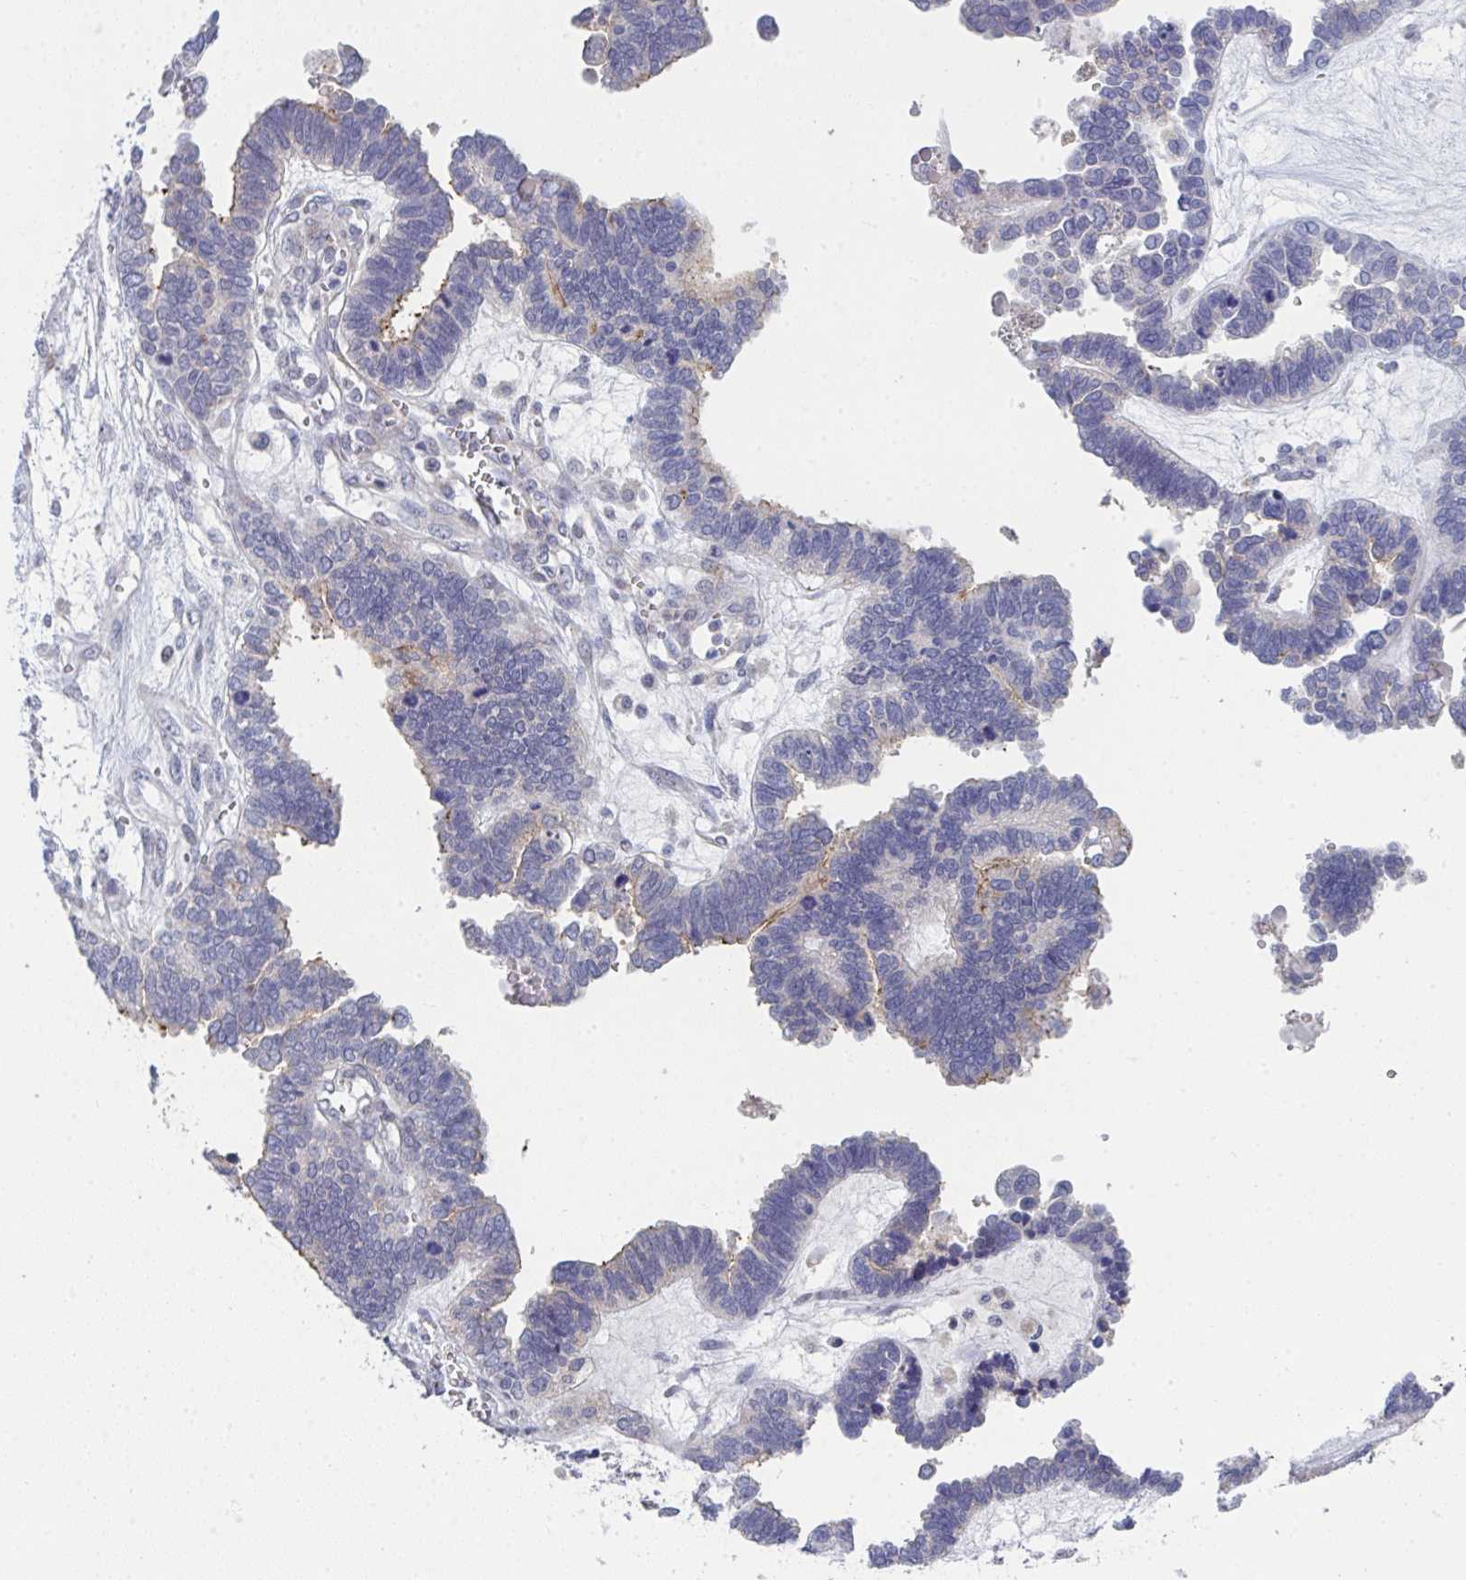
{"staining": {"intensity": "negative", "quantity": "none", "location": "none"}, "tissue": "ovarian cancer", "cell_type": "Tumor cells", "image_type": "cancer", "snomed": [{"axis": "morphology", "description": "Cystadenocarcinoma, serous, NOS"}, {"axis": "topography", "description": "Ovary"}], "caption": "Ovarian serous cystadenocarcinoma was stained to show a protein in brown. There is no significant staining in tumor cells. (Immunohistochemistry (ihc), brightfield microscopy, high magnification).", "gene": "VWDE", "patient": {"sex": "female", "age": 51}}